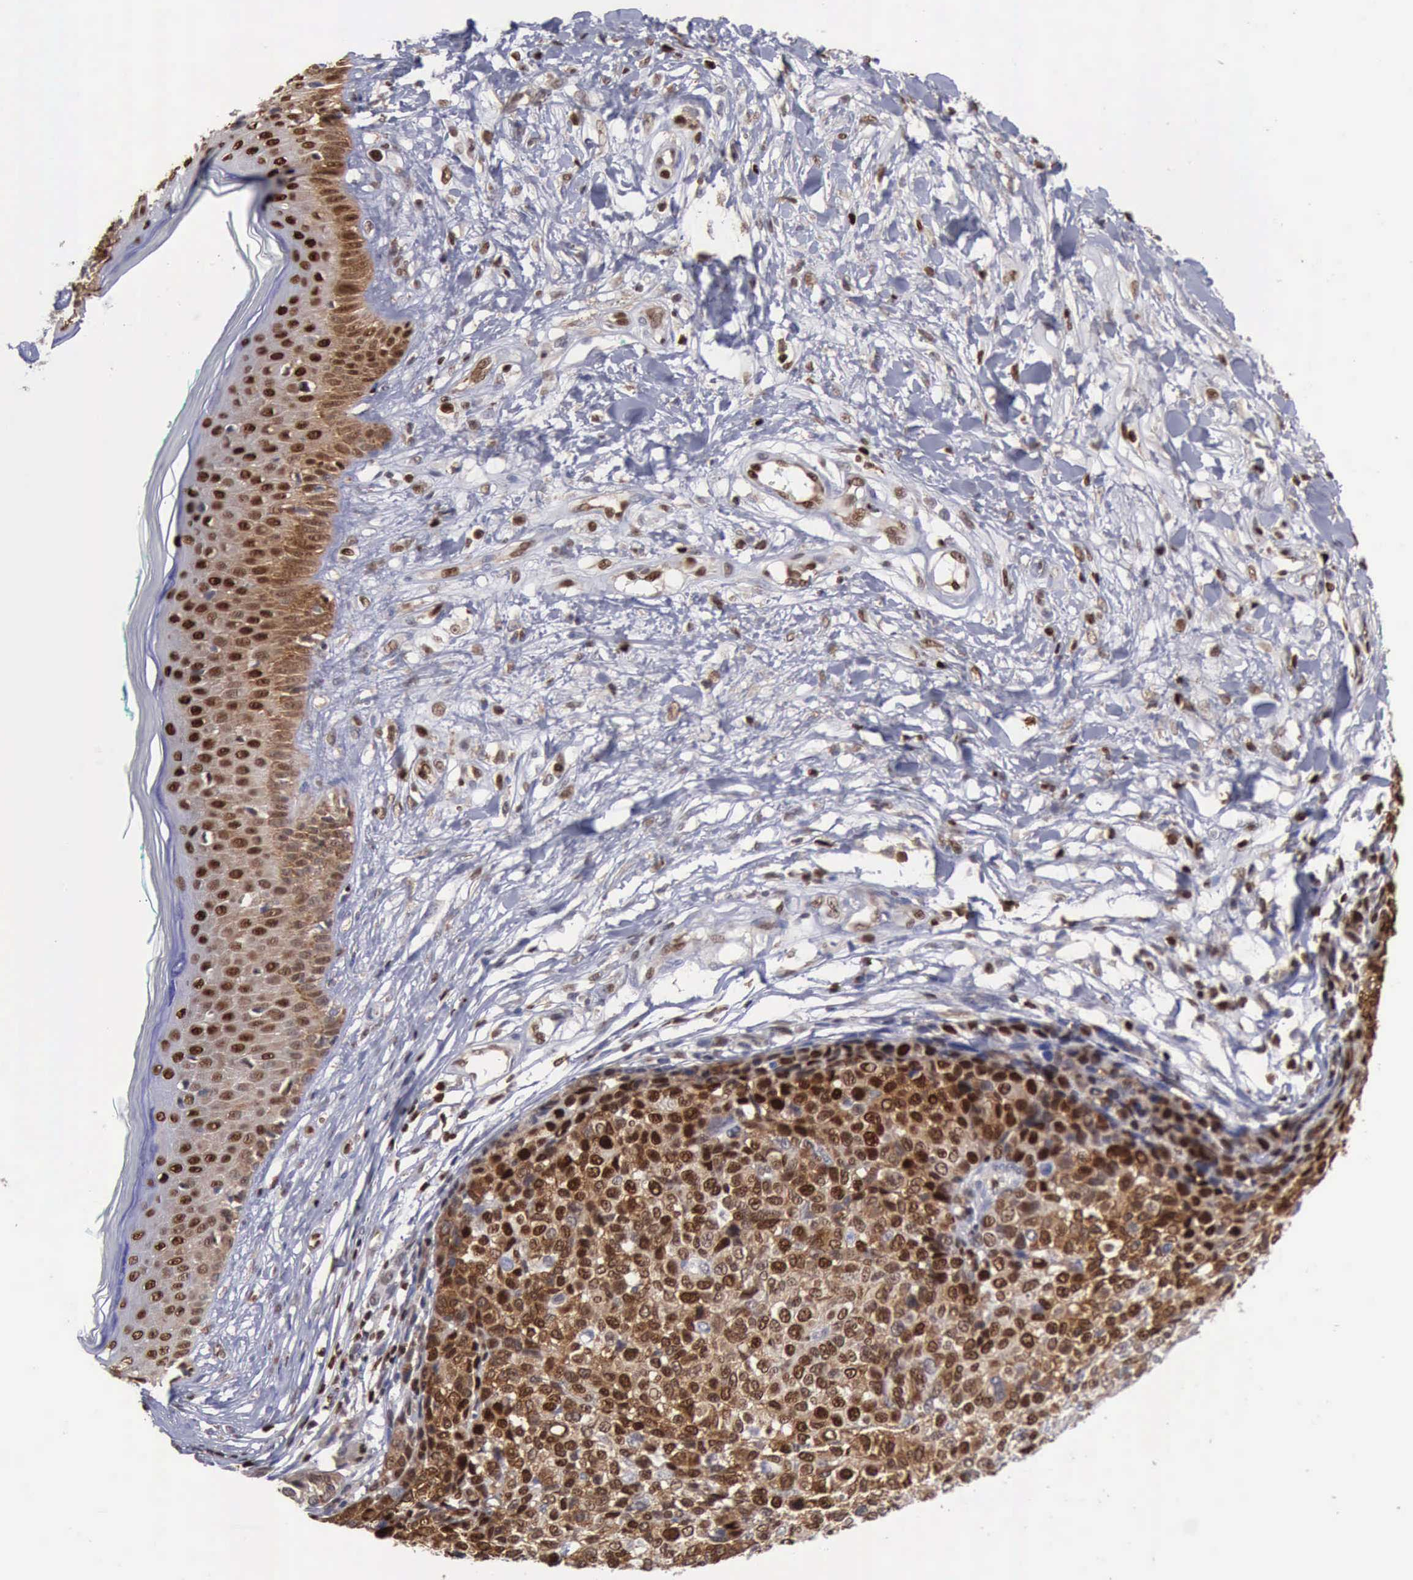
{"staining": {"intensity": "strong", "quantity": ">75%", "location": "cytoplasmic/membranous,nuclear"}, "tissue": "melanoma", "cell_type": "Tumor cells", "image_type": "cancer", "snomed": [{"axis": "morphology", "description": "Malignant melanoma, NOS"}, {"axis": "topography", "description": "Skin"}], "caption": "The immunohistochemical stain labels strong cytoplasmic/membranous and nuclear staining in tumor cells of melanoma tissue.", "gene": "PDCD4", "patient": {"sex": "female", "age": 85}}